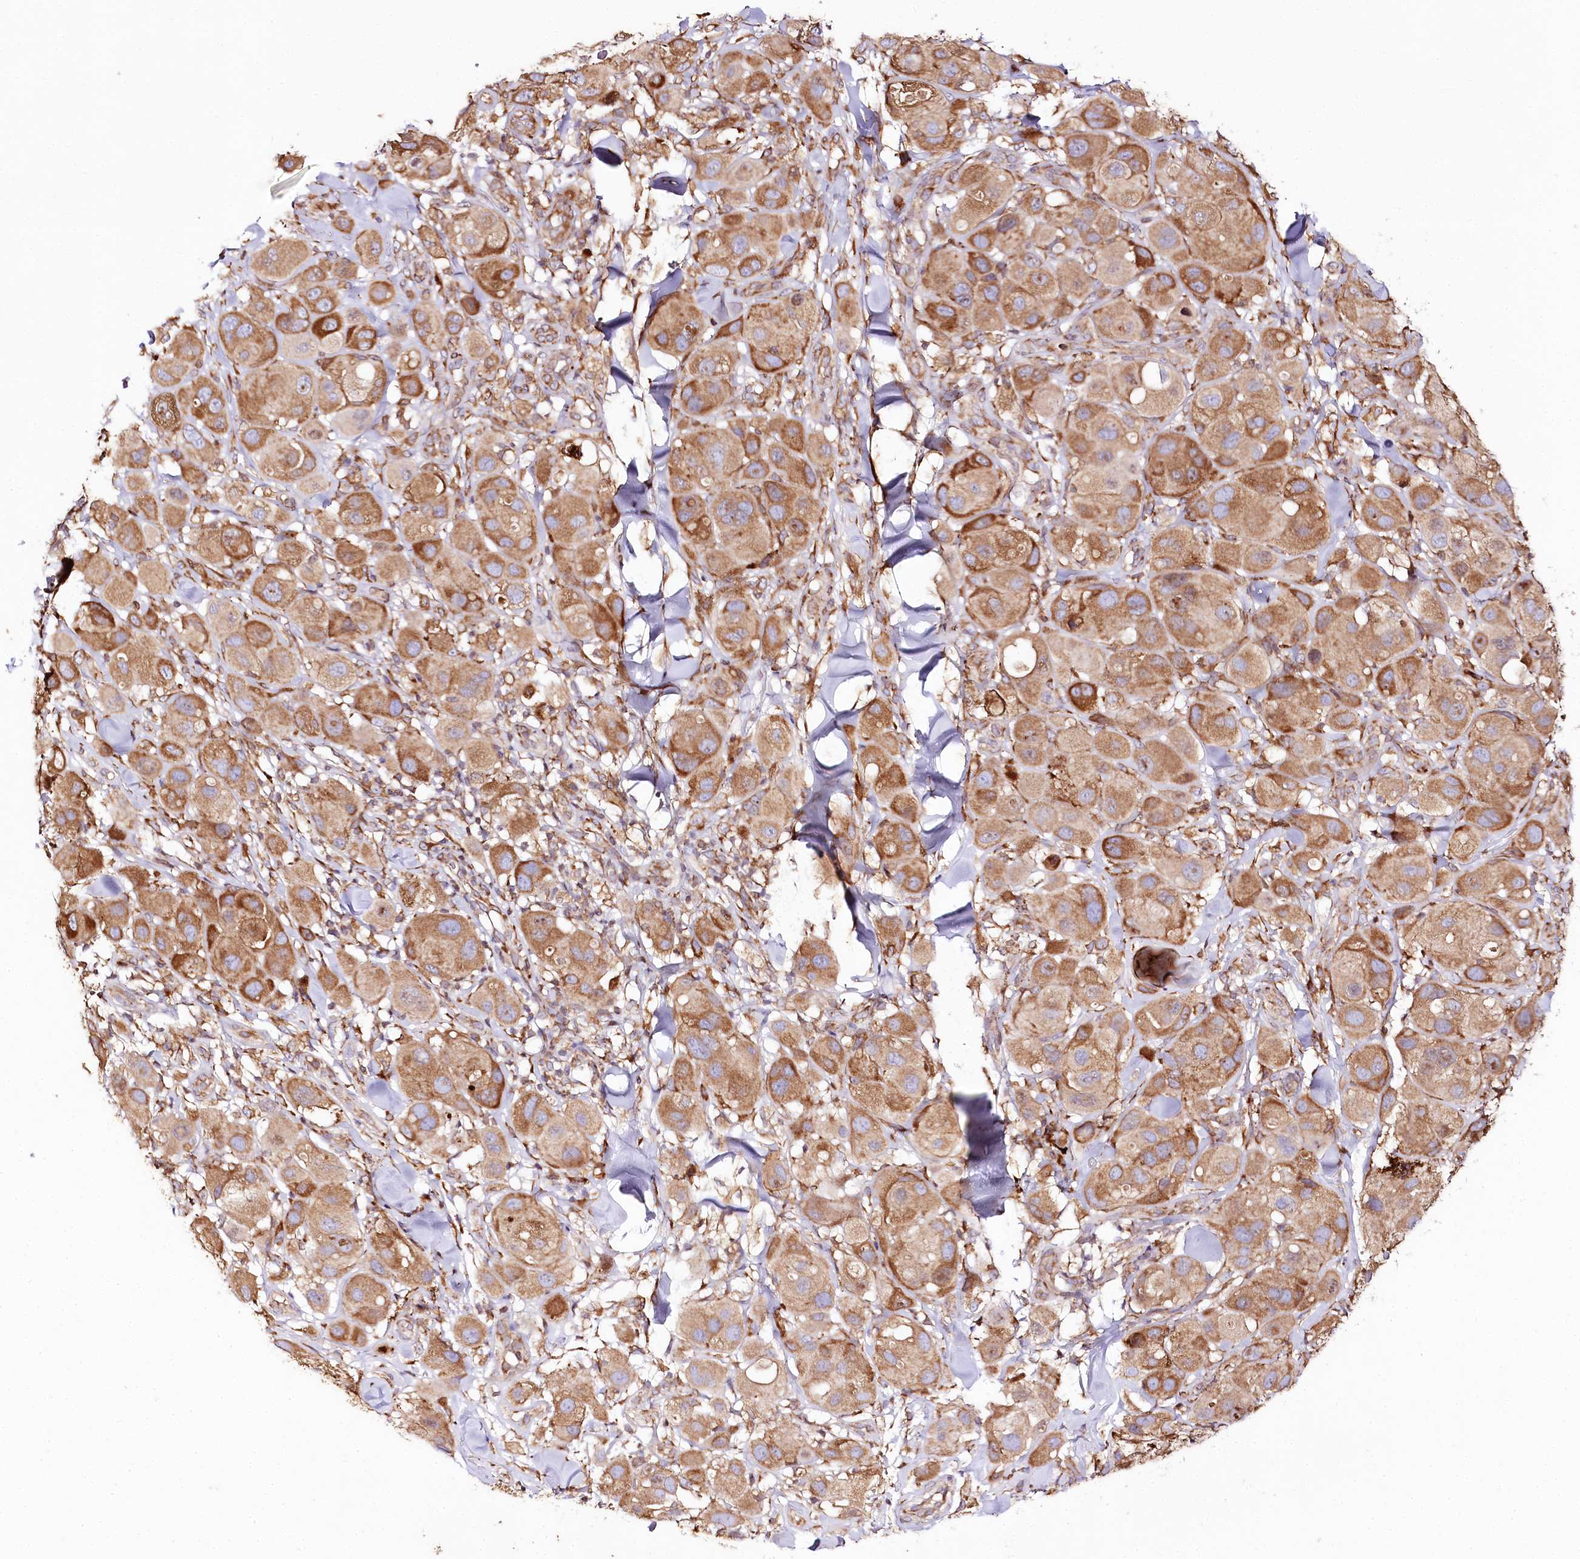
{"staining": {"intensity": "moderate", "quantity": ">75%", "location": "cytoplasmic/membranous"}, "tissue": "melanoma", "cell_type": "Tumor cells", "image_type": "cancer", "snomed": [{"axis": "morphology", "description": "Malignant melanoma, Metastatic site"}, {"axis": "topography", "description": "Skin"}], "caption": "Immunohistochemical staining of human malignant melanoma (metastatic site) exhibits medium levels of moderate cytoplasmic/membranous staining in about >75% of tumor cells.", "gene": "CNPY2", "patient": {"sex": "male", "age": 41}}